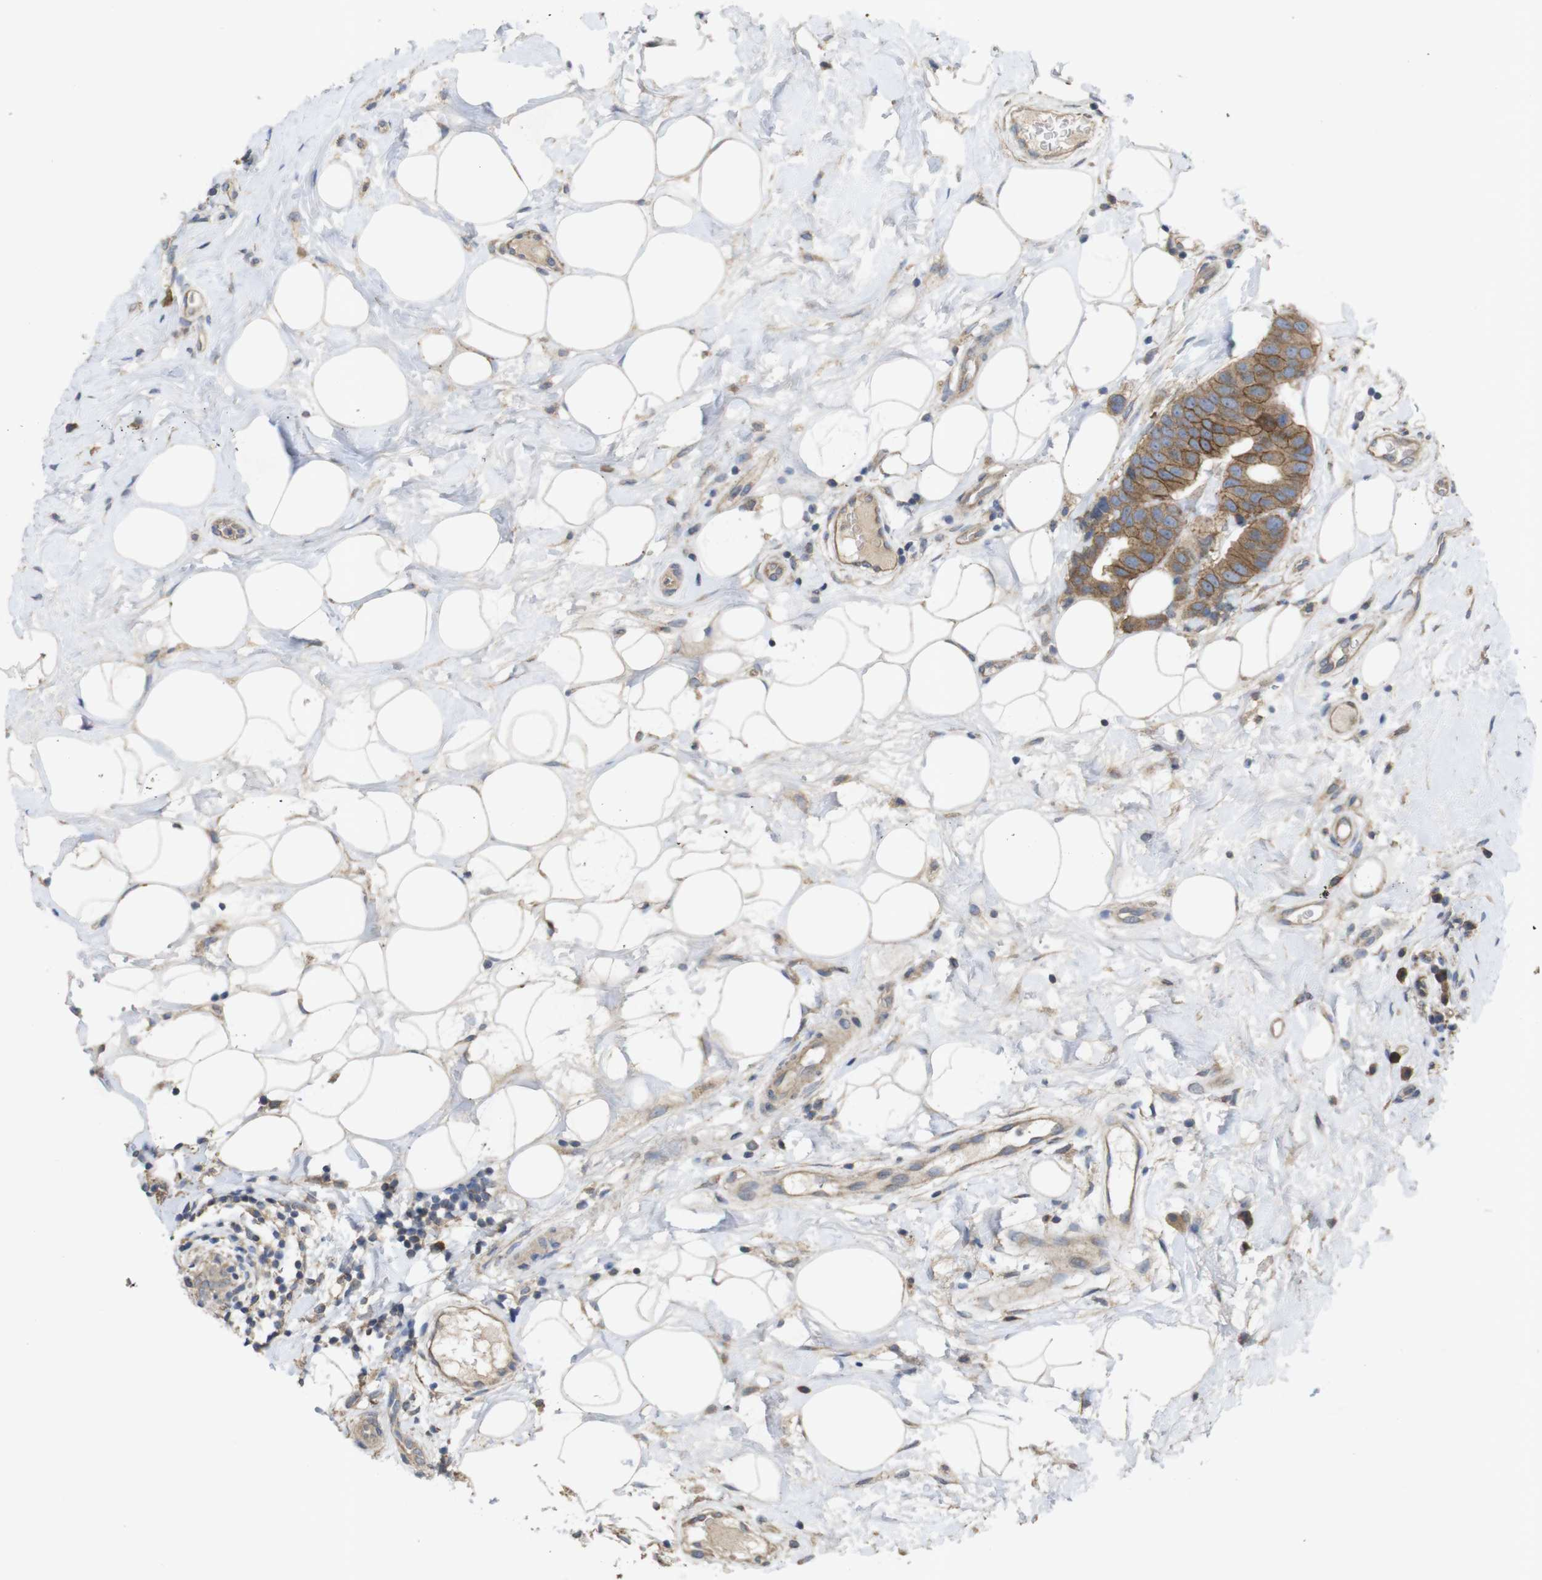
{"staining": {"intensity": "moderate", "quantity": ">75%", "location": "cytoplasmic/membranous"}, "tissue": "breast cancer", "cell_type": "Tumor cells", "image_type": "cancer", "snomed": [{"axis": "morphology", "description": "Normal tissue, NOS"}, {"axis": "morphology", "description": "Duct carcinoma"}, {"axis": "topography", "description": "Breast"}], "caption": "A micrograph showing moderate cytoplasmic/membranous positivity in about >75% of tumor cells in breast cancer, as visualized by brown immunohistochemical staining.", "gene": "KCNS3", "patient": {"sex": "female", "age": 39}}